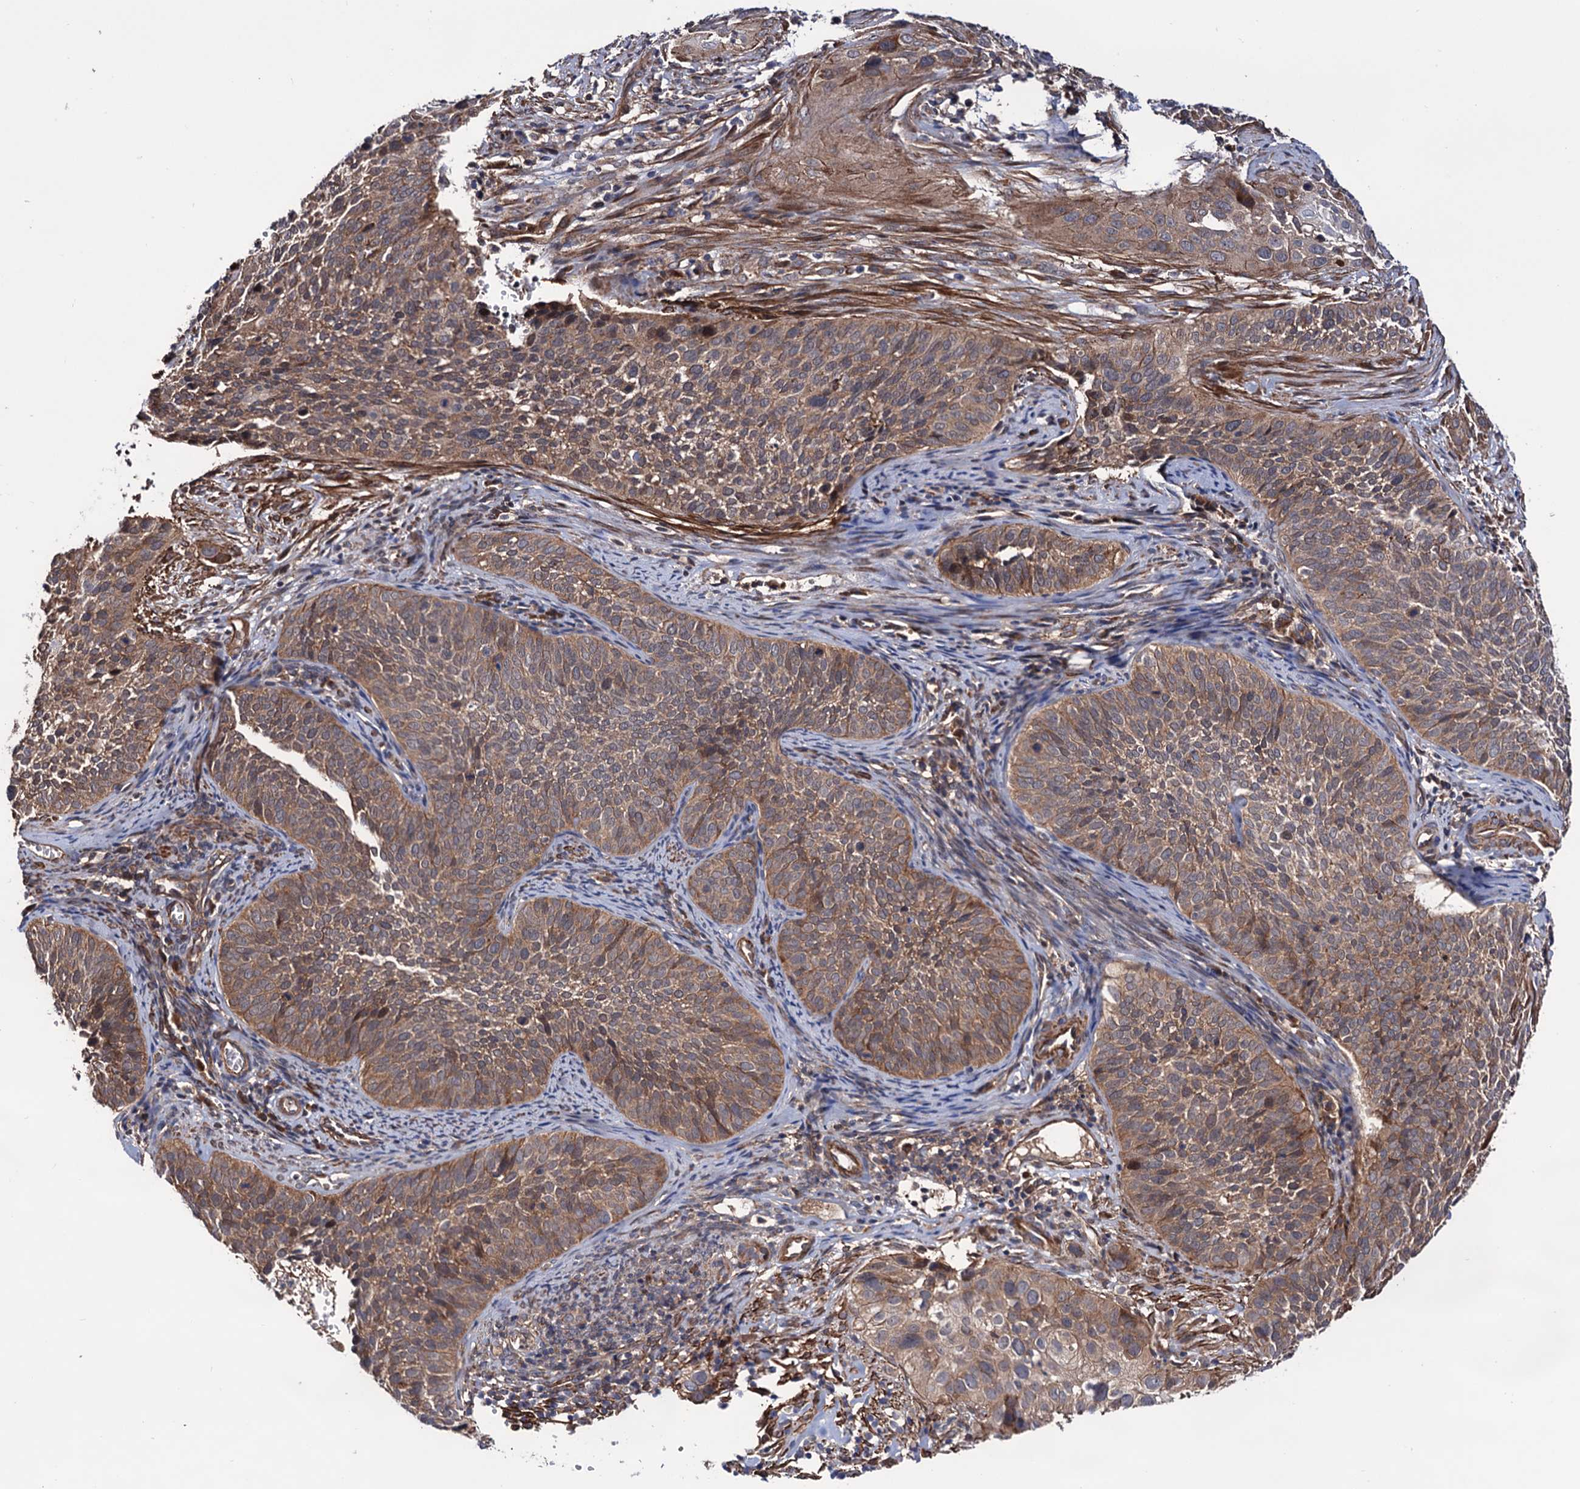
{"staining": {"intensity": "moderate", "quantity": "25%-75%", "location": "cytoplasmic/membranous"}, "tissue": "cervical cancer", "cell_type": "Tumor cells", "image_type": "cancer", "snomed": [{"axis": "morphology", "description": "Squamous cell carcinoma, NOS"}, {"axis": "topography", "description": "Cervix"}], "caption": "Immunohistochemistry of cervical cancer (squamous cell carcinoma) shows medium levels of moderate cytoplasmic/membranous expression in approximately 25%-75% of tumor cells. (Brightfield microscopy of DAB IHC at high magnification).", "gene": "FERMT2", "patient": {"sex": "female", "age": 34}}